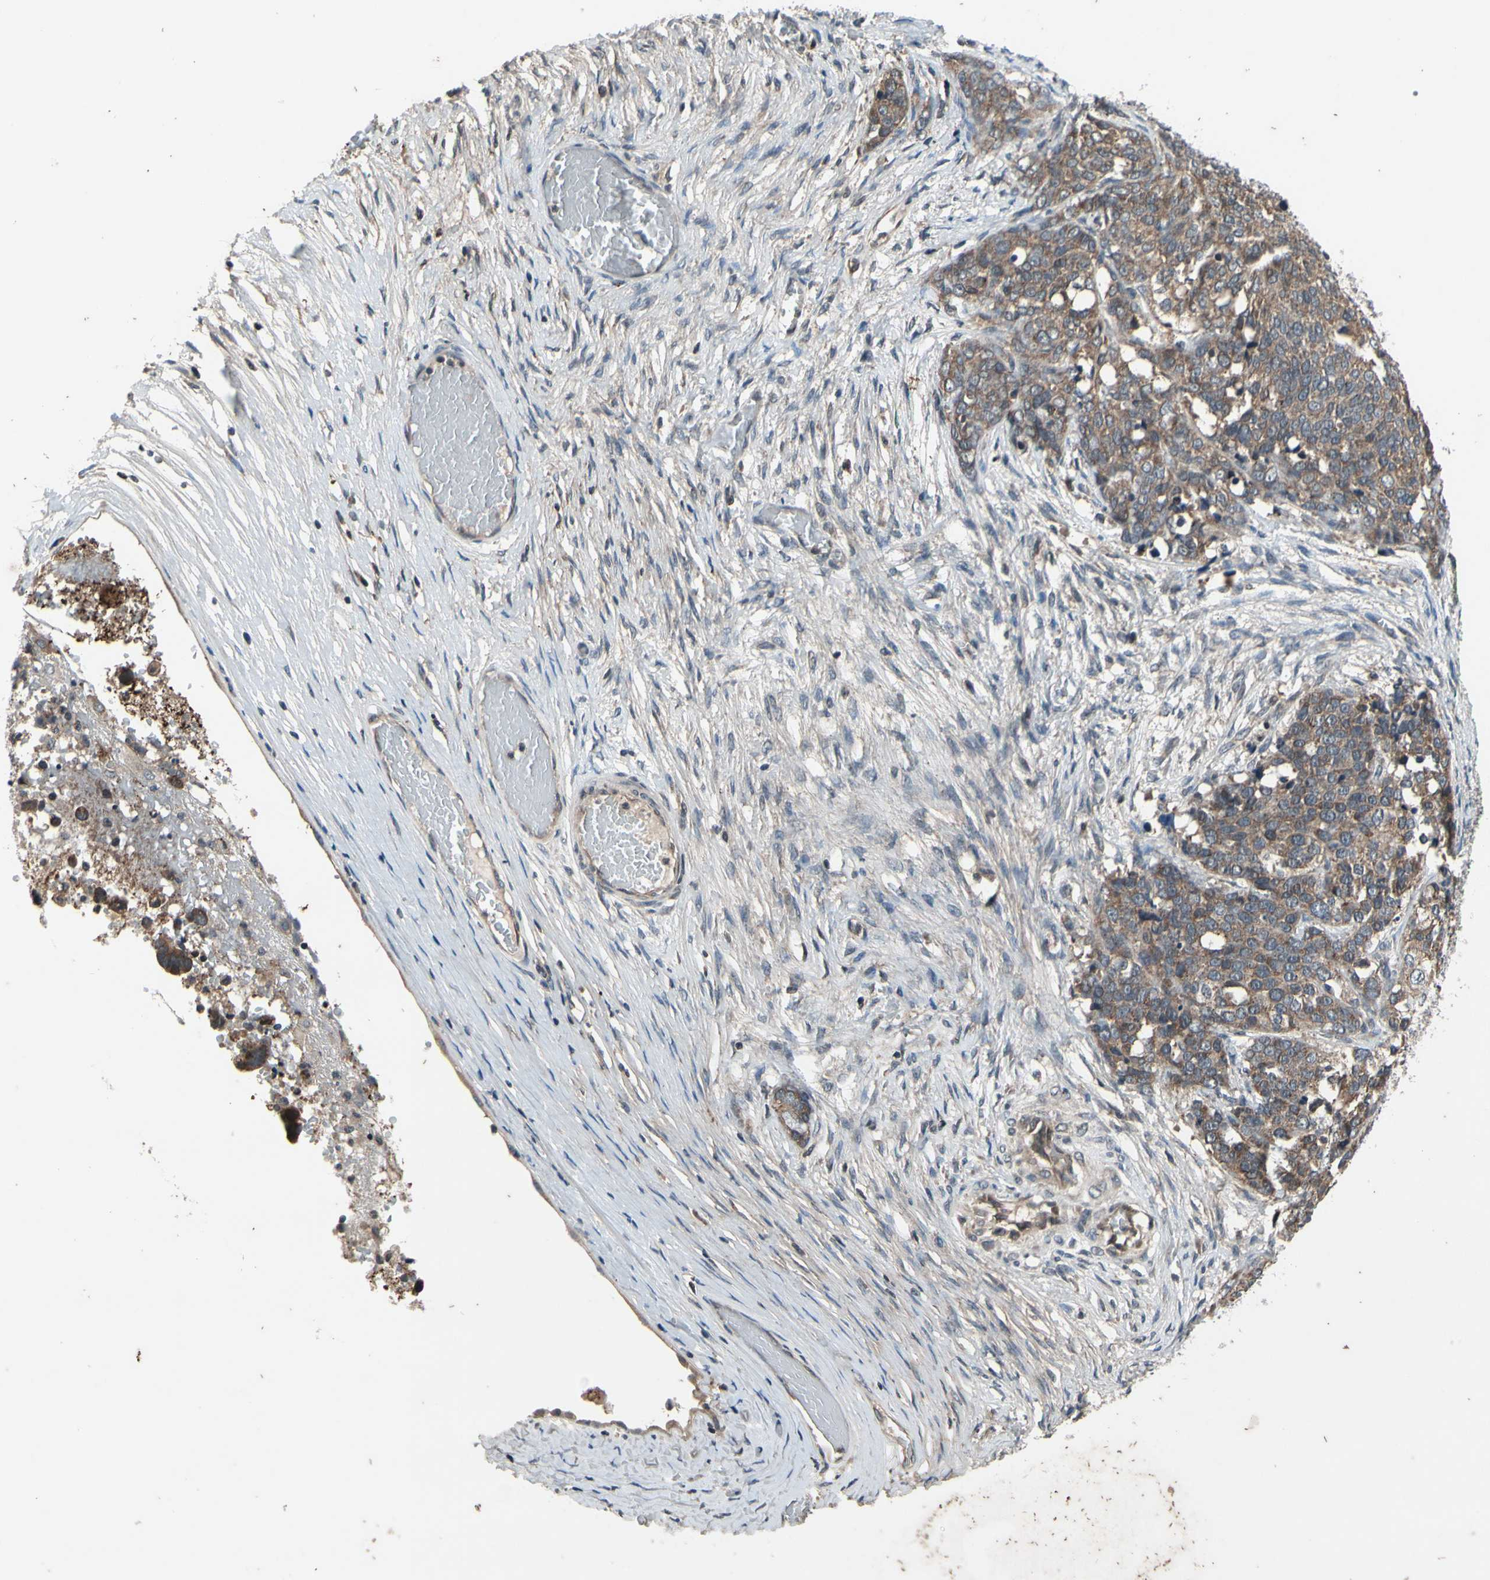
{"staining": {"intensity": "moderate", "quantity": ">75%", "location": "cytoplasmic/membranous"}, "tissue": "ovarian cancer", "cell_type": "Tumor cells", "image_type": "cancer", "snomed": [{"axis": "morphology", "description": "Cystadenocarcinoma, serous, NOS"}, {"axis": "topography", "description": "Ovary"}], "caption": "This is an image of immunohistochemistry staining of ovarian cancer (serous cystadenocarcinoma), which shows moderate expression in the cytoplasmic/membranous of tumor cells.", "gene": "MBTPS2", "patient": {"sex": "female", "age": 44}}